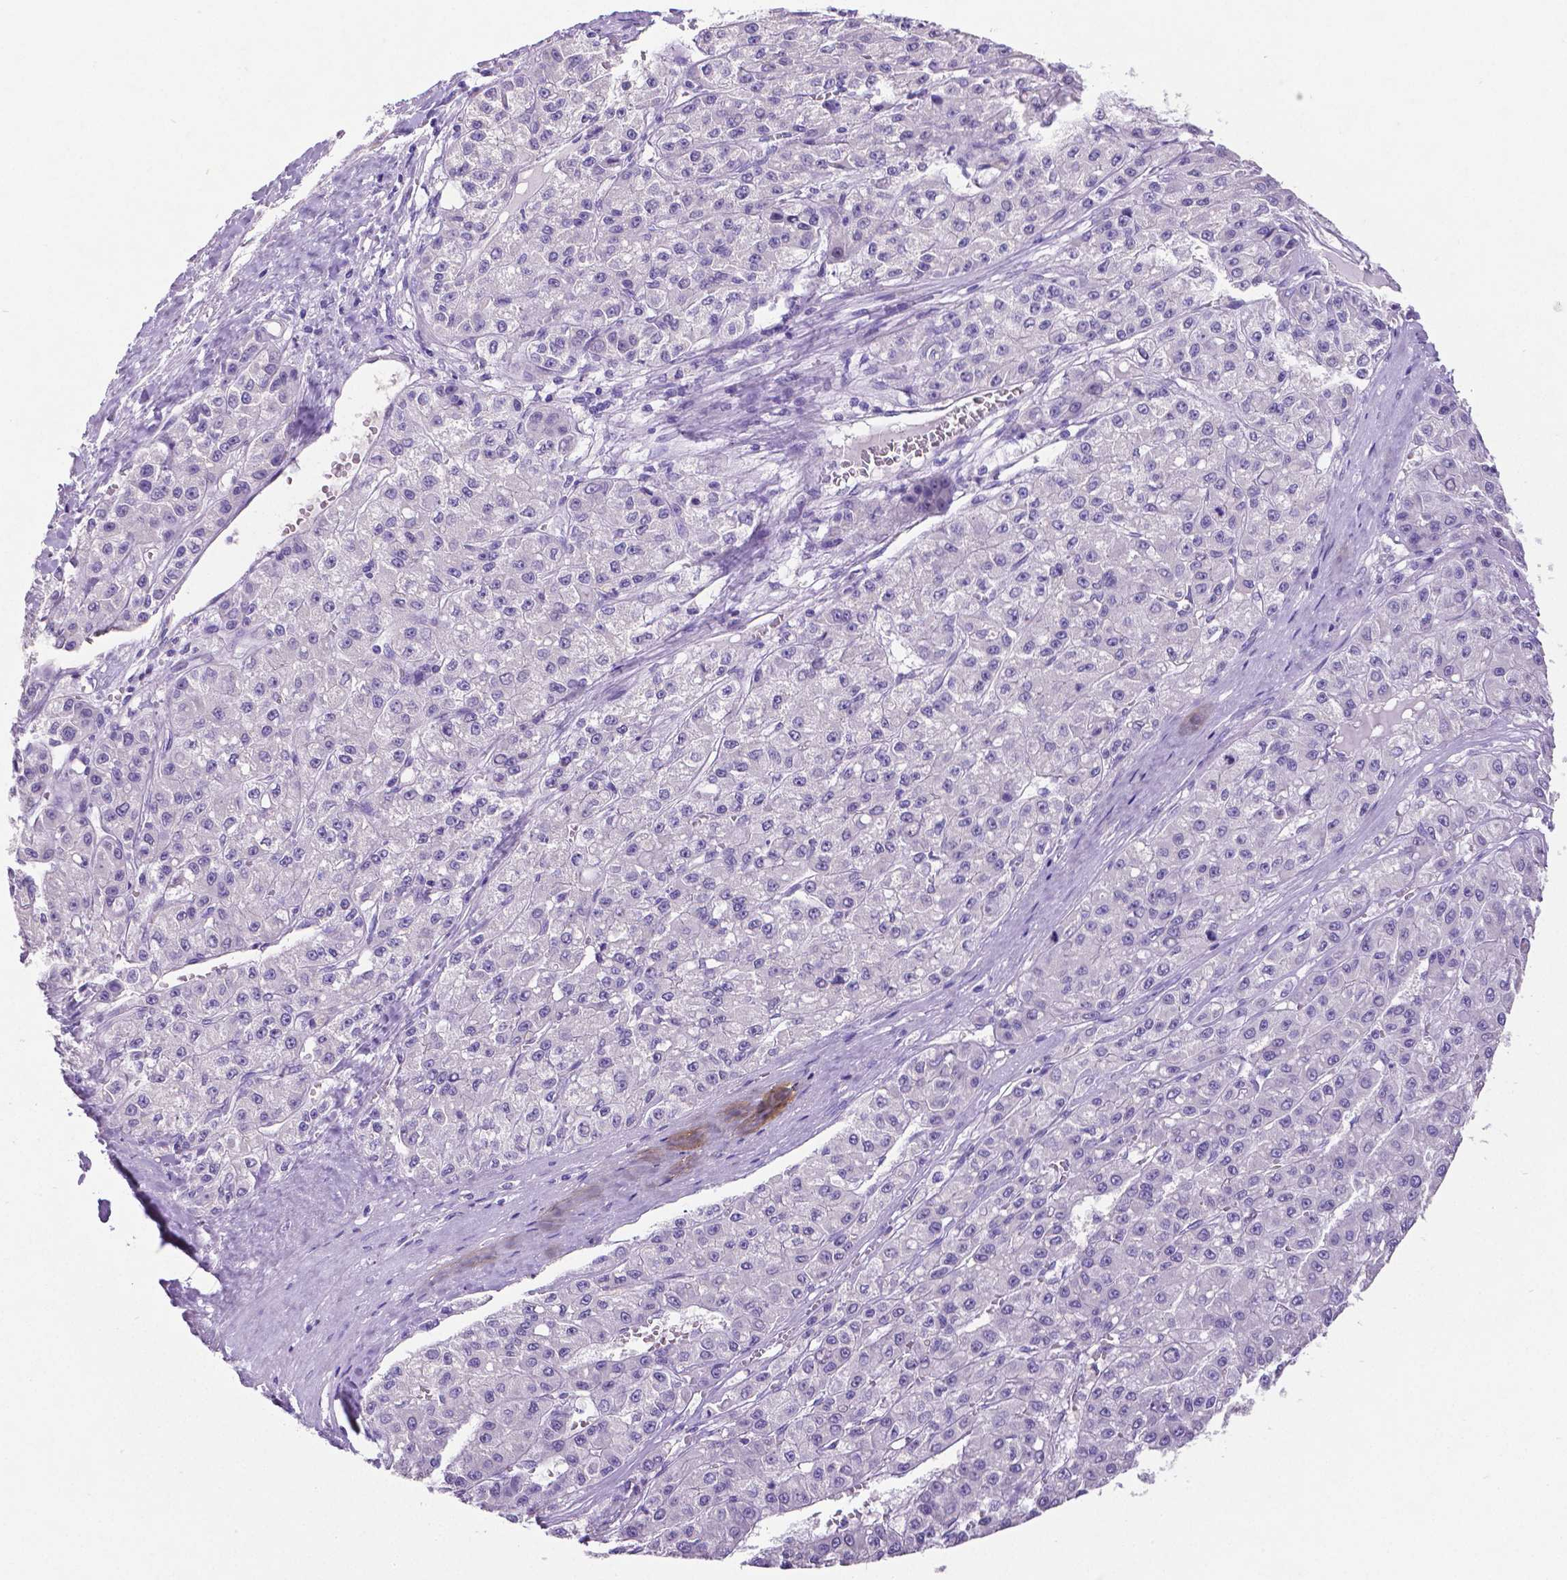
{"staining": {"intensity": "negative", "quantity": "none", "location": "none"}, "tissue": "liver cancer", "cell_type": "Tumor cells", "image_type": "cancer", "snomed": [{"axis": "morphology", "description": "Carcinoma, Hepatocellular, NOS"}, {"axis": "topography", "description": "Liver"}], "caption": "Image shows no significant protein positivity in tumor cells of liver cancer.", "gene": "SATB2", "patient": {"sex": "male", "age": 70}}